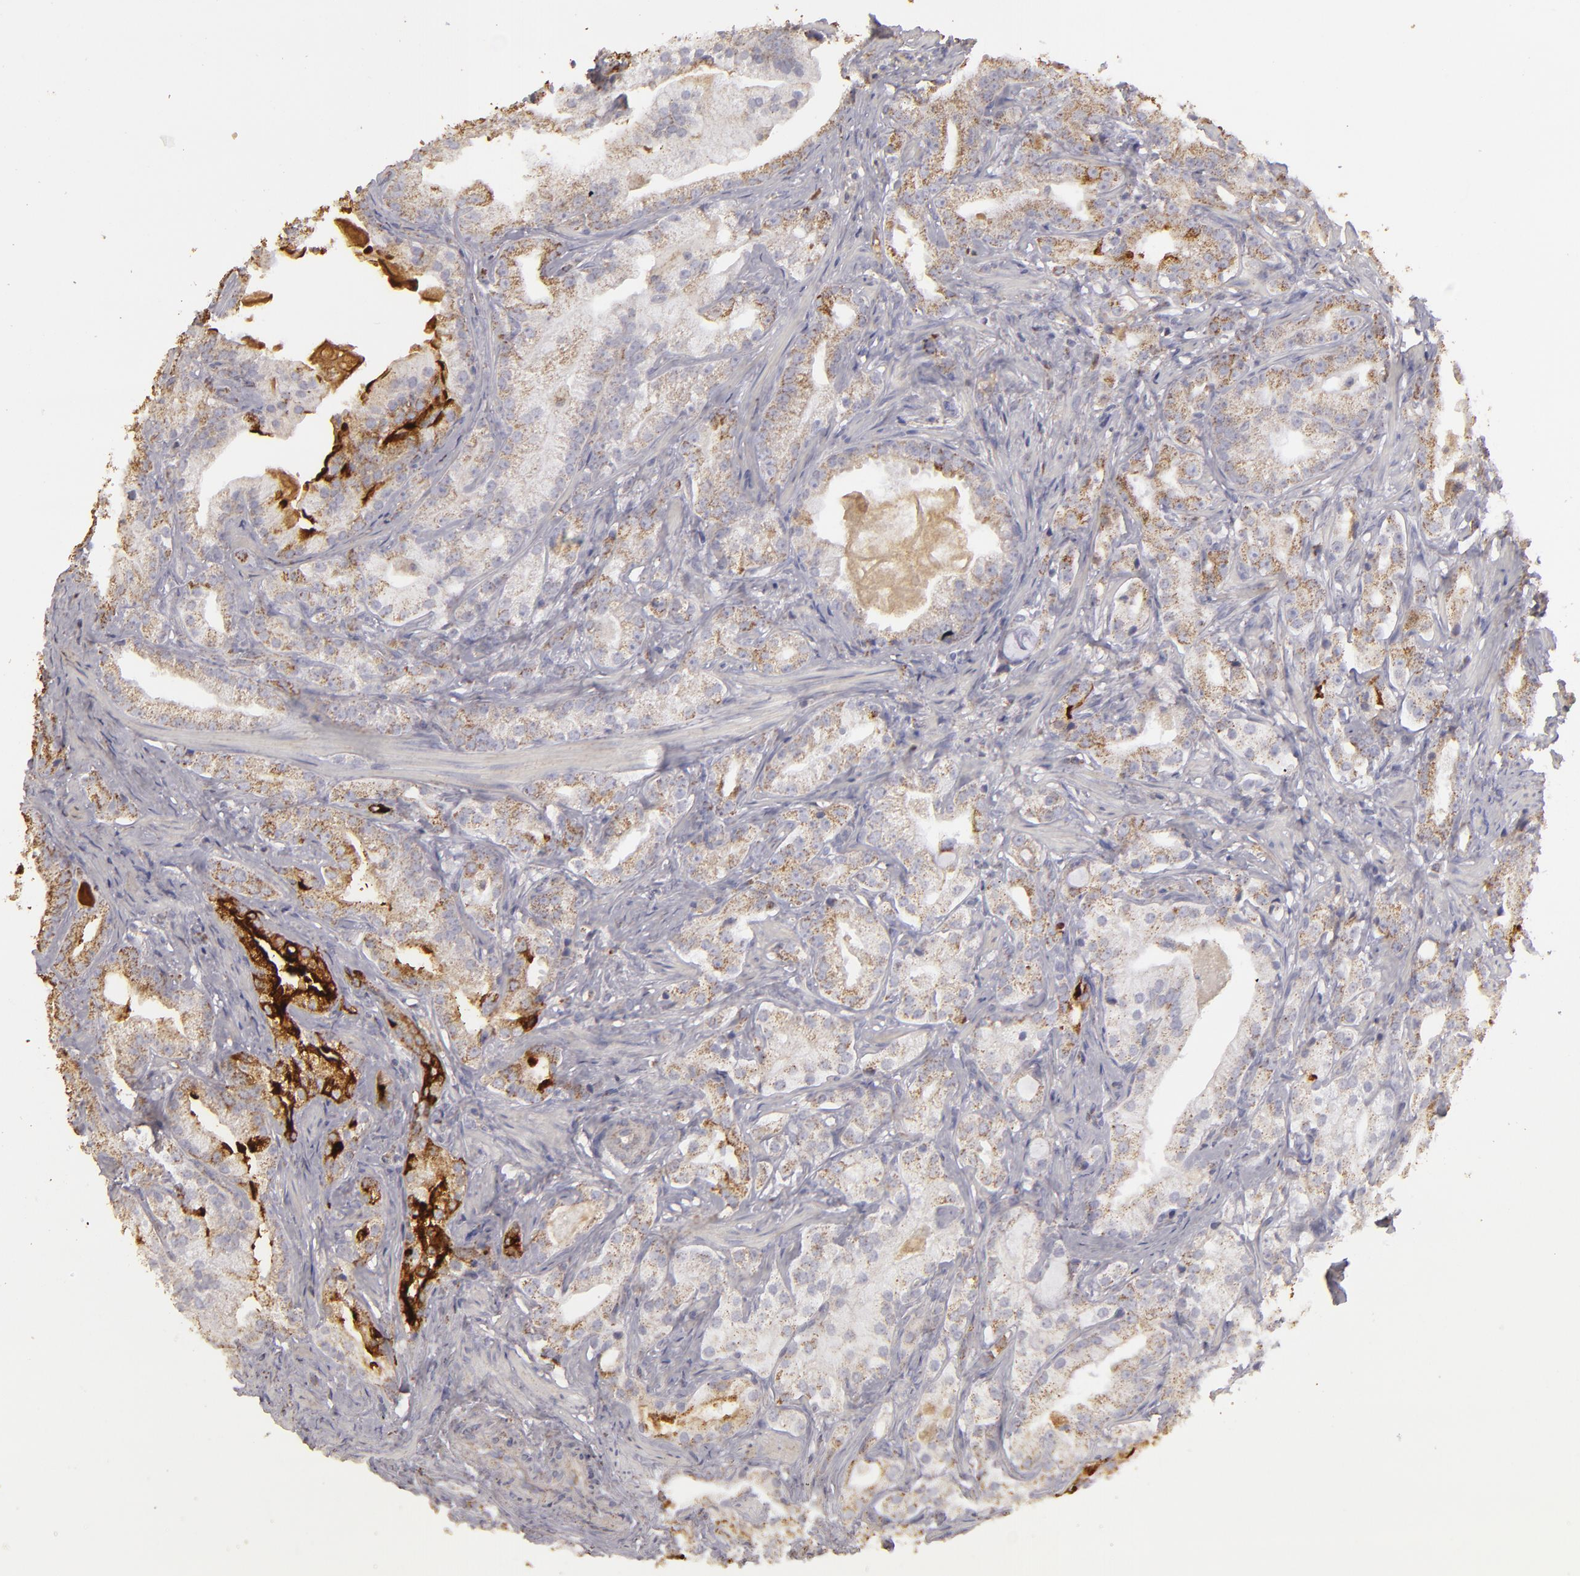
{"staining": {"intensity": "strong", "quantity": ">75%", "location": "cytoplasmic/membranous"}, "tissue": "prostate cancer", "cell_type": "Tumor cells", "image_type": "cancer", "snomed": [{"axis": "morphology", "description": "Adenocarcinoma, Low grade"}, {"axis": "topography", "description": "Prostate"}], "caption": "The micrograph exhibits immunohistochemical staining of prostate low-grade adenocarcinoma. There is strong cytoplasmic/membranous positivity is identified in approximately >75% of tumor cells.", "gene": "CFB", "patient": {"sex": "male", "age": 59}}